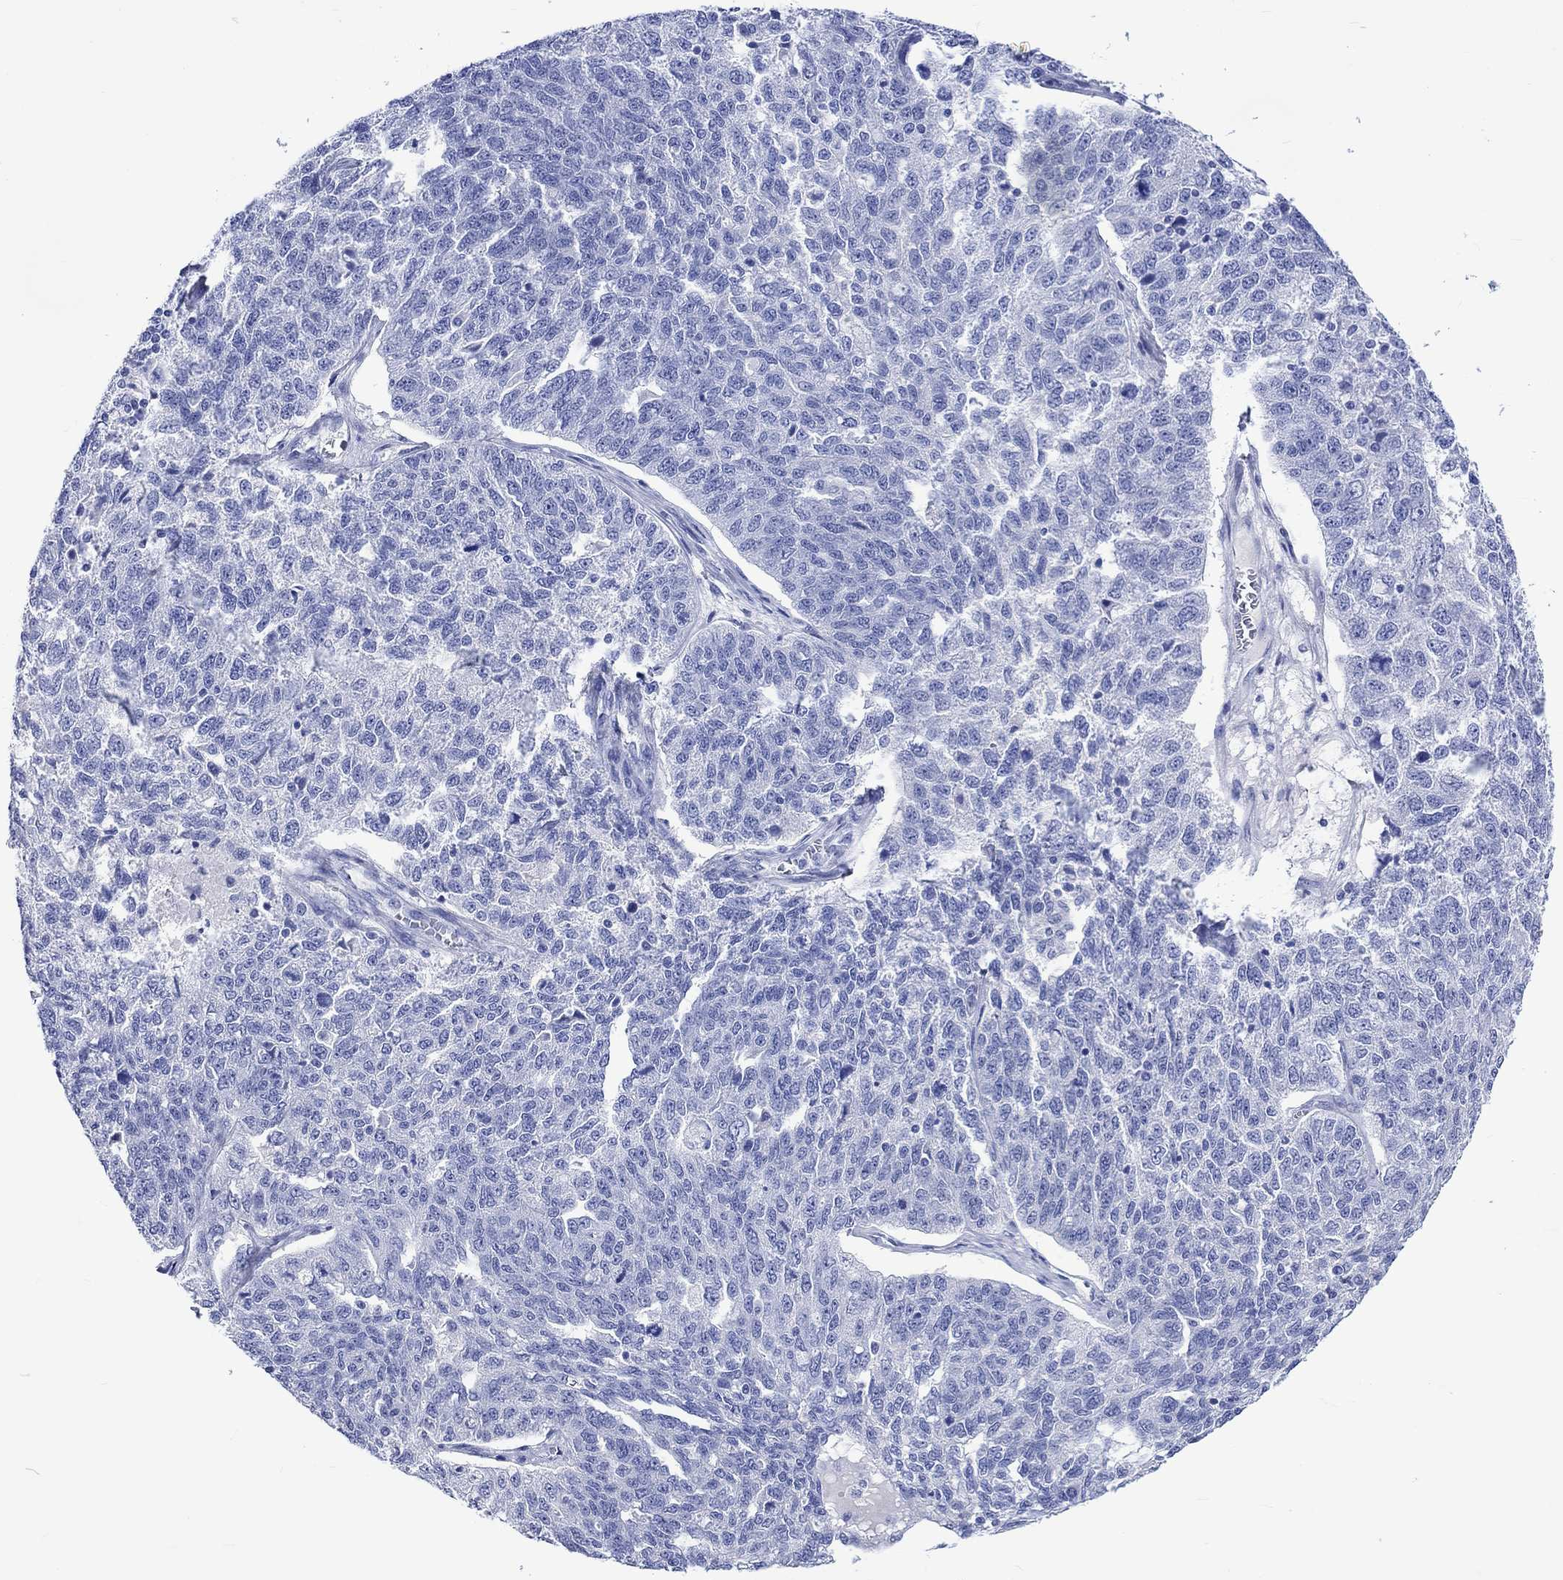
{"staining": {"intensity": "negative", "quantity": "none", "location": "none"}, "tissue": "ovarian cancer", "cell_type": "Tumor cells", "image_type": "cancer", "snomed": [{"axis": "morphology", "description": "Cystadenocarcinoma, serous, NOS"}, {"axis": "topography", "description": "Ovary"}], "caption": "Micrograph shows no significant protein expression in tumor cells of ovarian cancer (serous cystadenocarcinoma).", "gene": "HARBI1", "patient": {"sex": "female", "age": 71}}